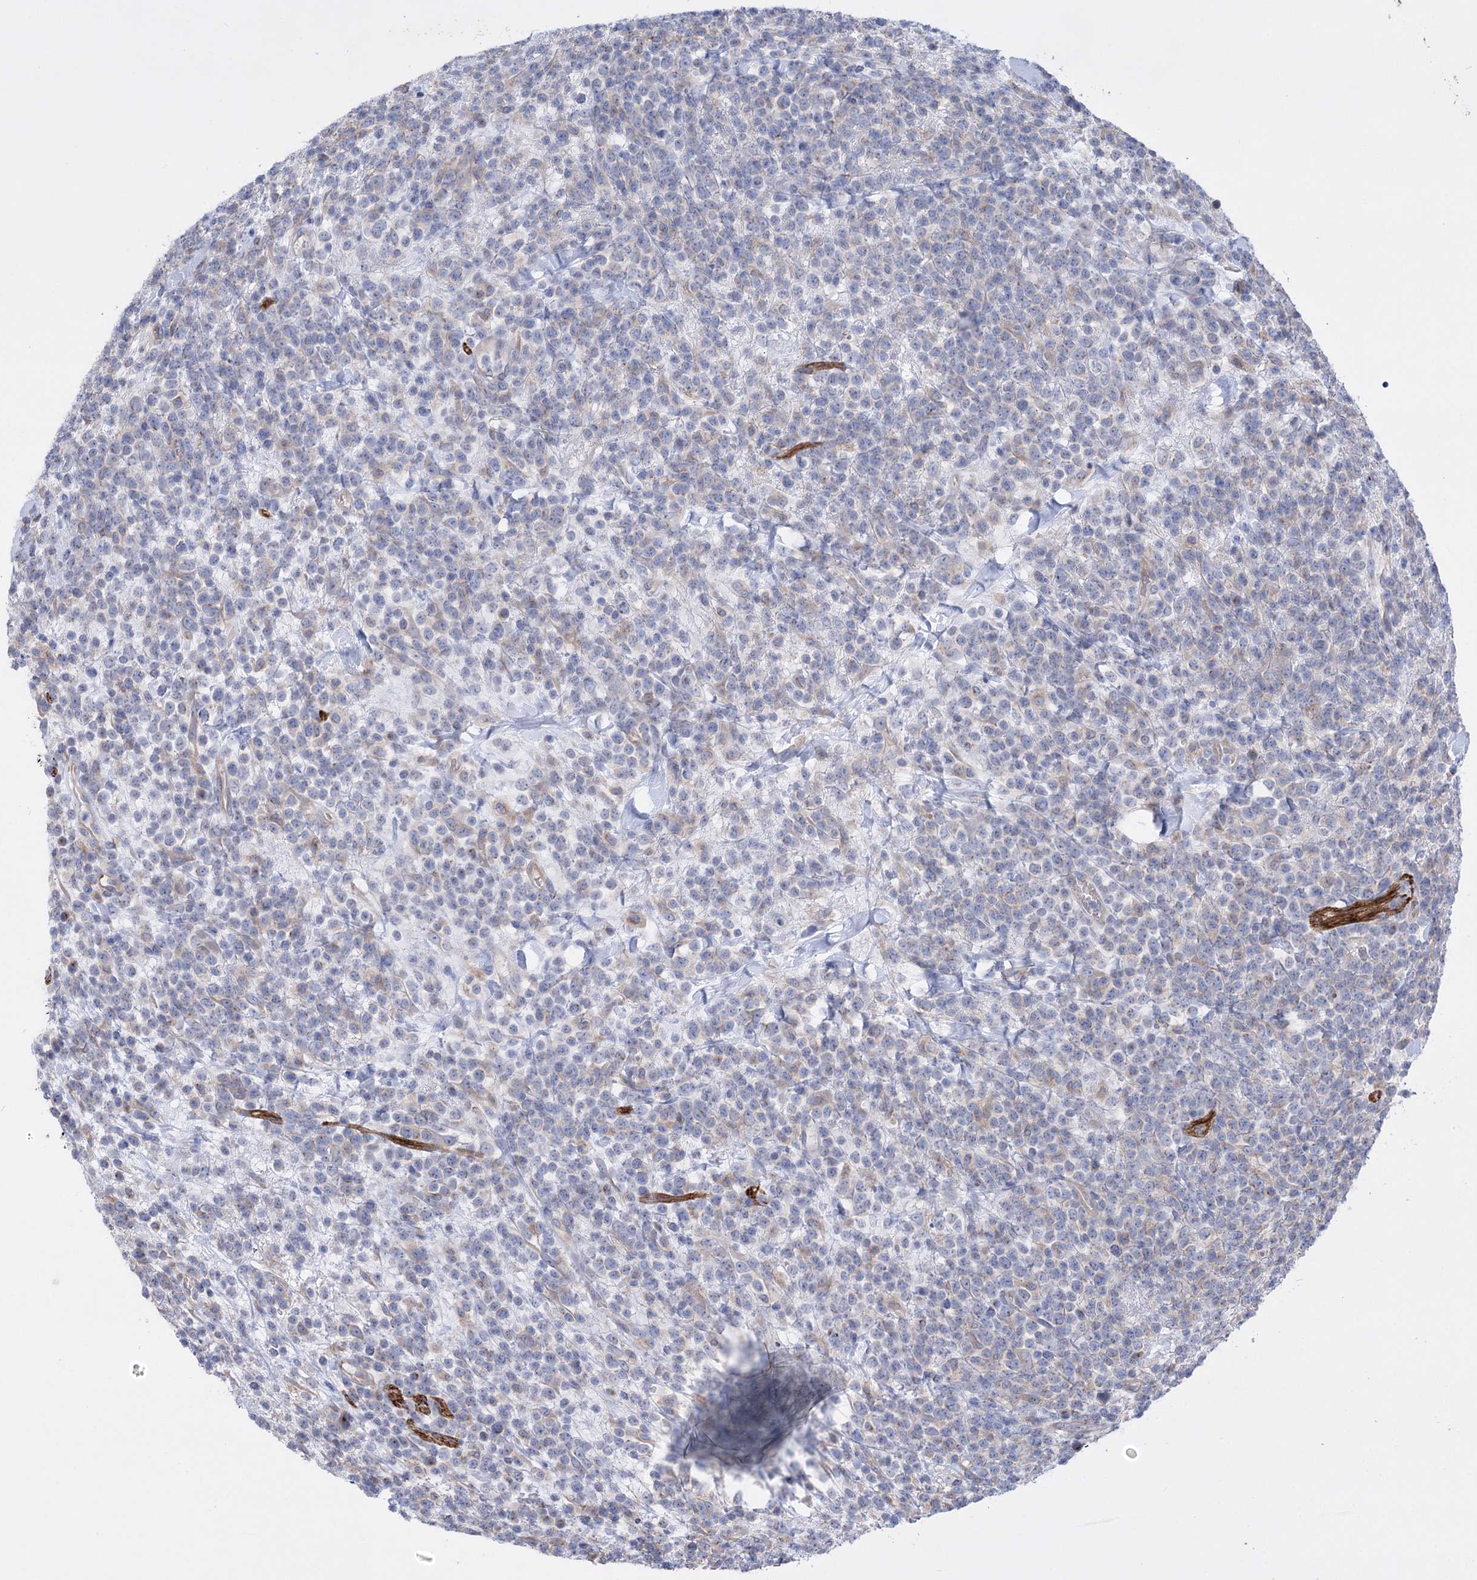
{"staining": {"intensity": "negative", "quantity": "none", "location": "none"}, "tissue": "lymphoma", "cell_type": "Tumor cells", "image_type": "cancer", "snomed": [{"axis": "morphology", "description": "Malignant lymphoma, non-Hodgkin's type, High grade"}, {"axis": "topography", "description": "Colon"}], "caption": "Malignant lymphoma, non-Hodgkin's type (high-grade) was stained to show a protein in brown. There is no significant expression in tumor cells.", "gene": "LRRC34", "patient": {"sex": "female", "age": 53}}